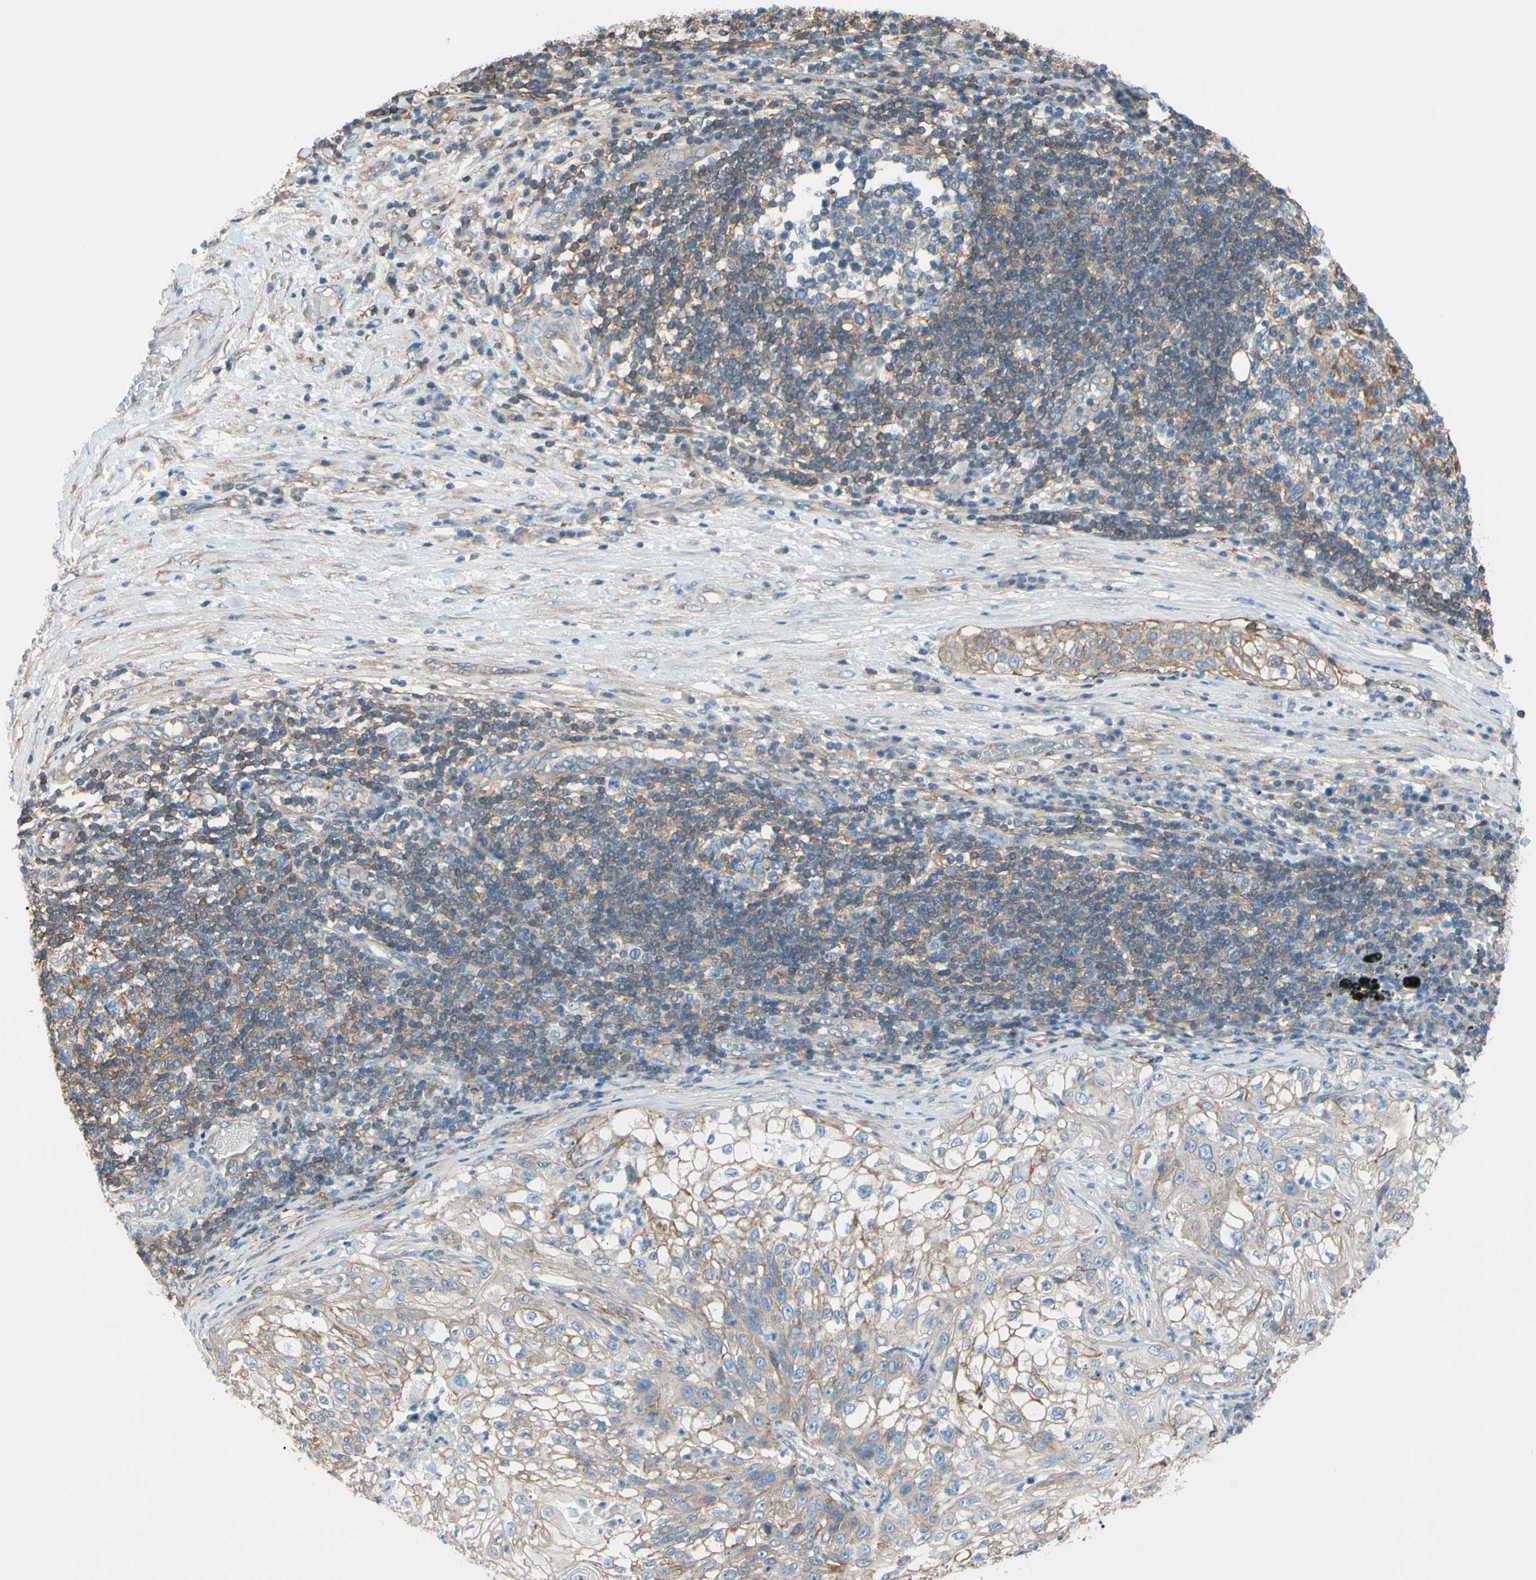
{"staining": {"intensity": "weak", "quantity": ">75%", "location": "cytoplasmic/membranous"}, "tissue": "lung cancer", "cell_type": "Tumor cells", "image_type": "cancer", "snomed": [{"axis": "morphology", "description": "Inflammation, NOS"}, {"axis": "morphology", "description": "Squamous cell carcinoma, NOS"}, {"axis": "topography", "description": "Lymph node"}, {"axis": "topography", "description": "Soft tissue"}, {"axis": "topography", "description": "Lung"}], "caption": "Lung cancer tissue reveals weak cytoplasmic/membranous expression in about >75% of tumor cells (Brightfield microscopy of DAB IHC at high magnification).", "gene": "ADD1", "patient": {"sex": "male", "age": 66}}